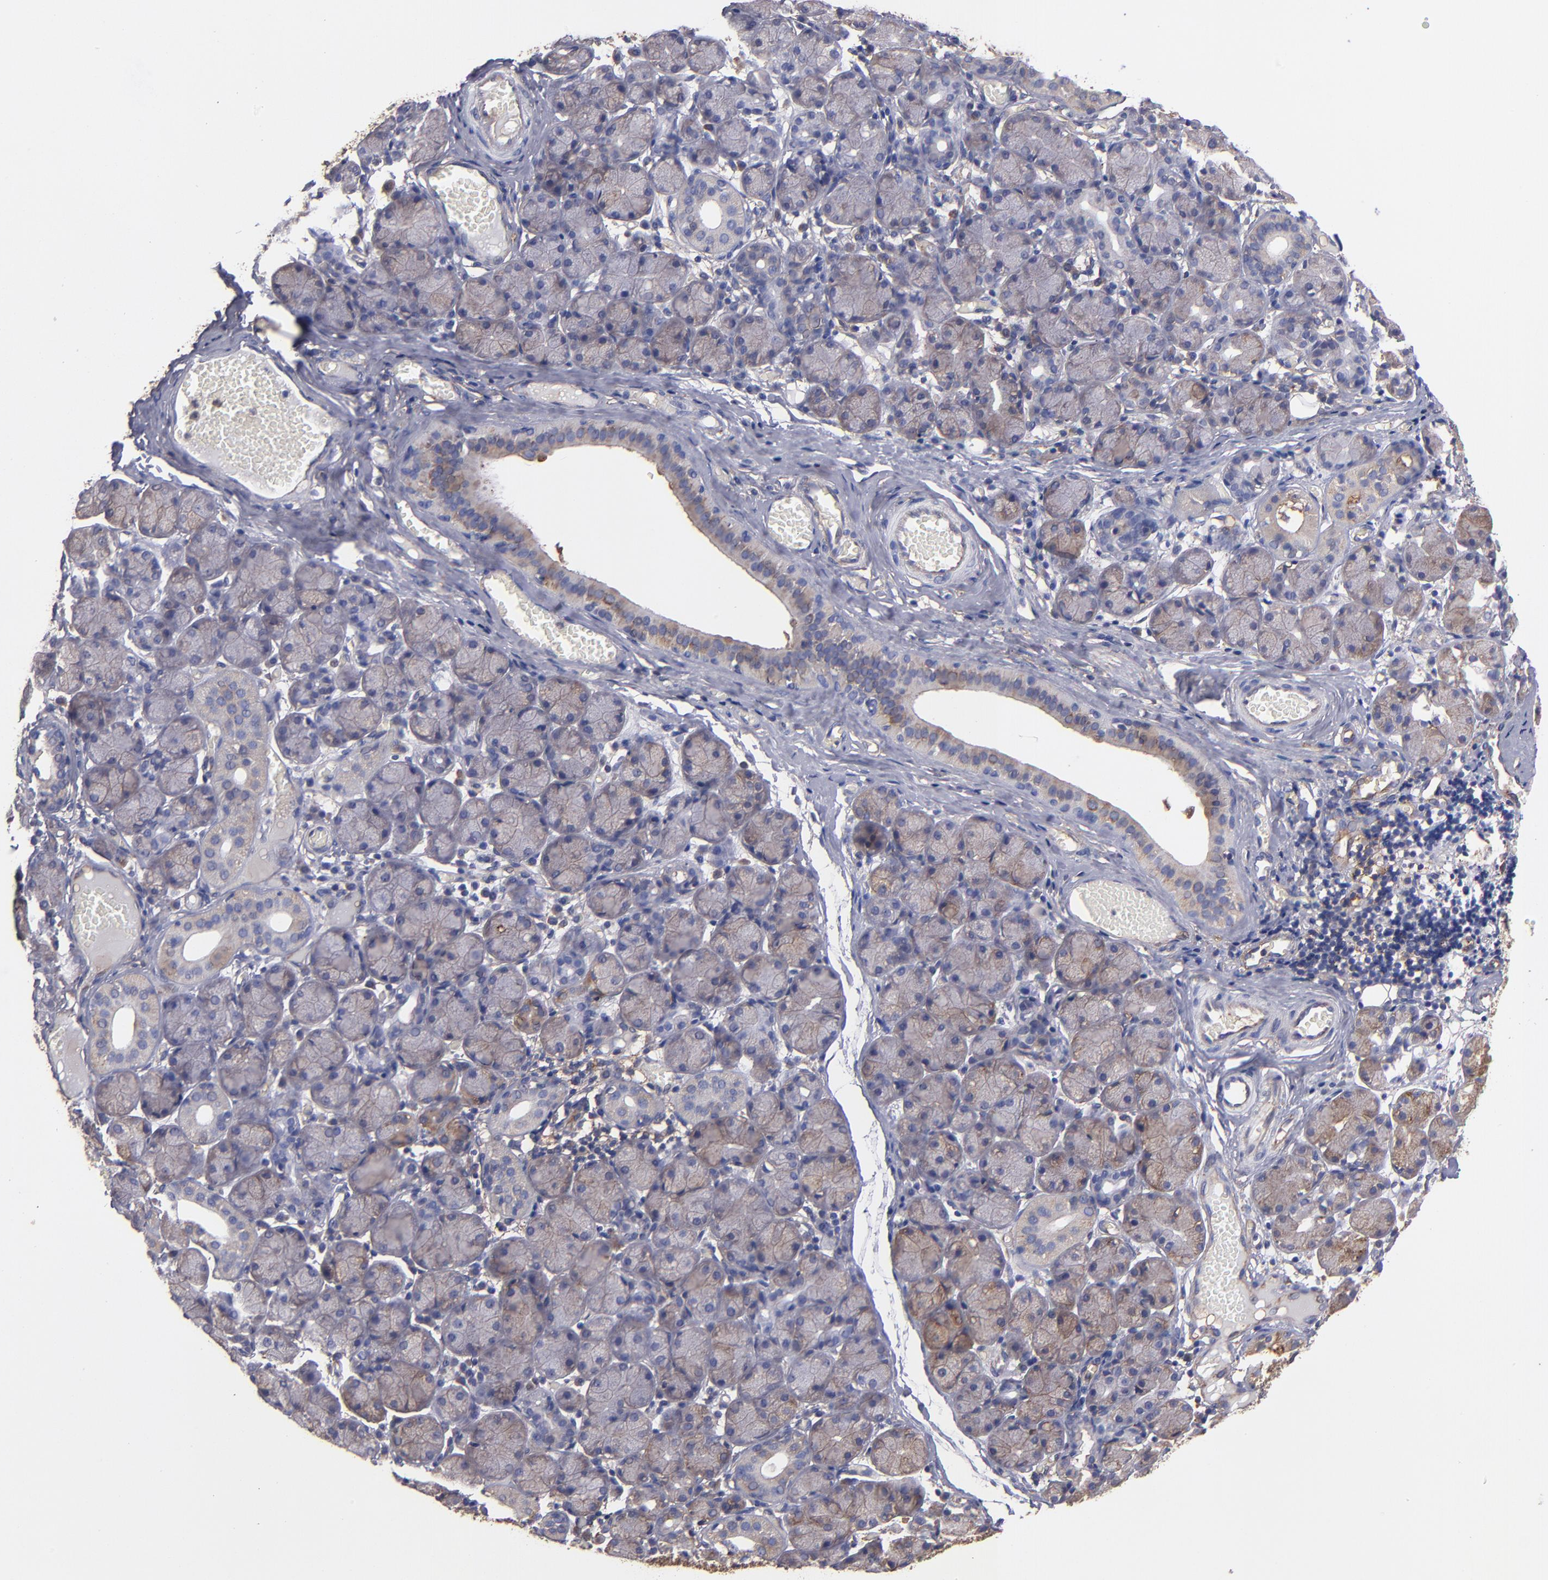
{"staining": {"intensity": "moderate", "quantity": "<25%", "location": "cytoplasmic/membranous"}, "tissue": "salivary gland", "cell_type": "Glandular cells", "image_type": "normal", "snomed": [{"axis": "morphology", "description": "Normal tissue, NOS"}, {"axis": "topography", "description": "Salivary gland"}], "caption": "Immunohistochemical staining of unremarkable salivary gland displays low levels of moderate cytoplasmic/membranous positivity in about <25% of glandular cells. The staining was performed using DAB (3,3'-diaminobenzidine), with brown indicating positive protein expression. Nuclei are stained blue with hematoxylin.", "gene": "MVP", "patient": {"sex": "female", "age": 24}}